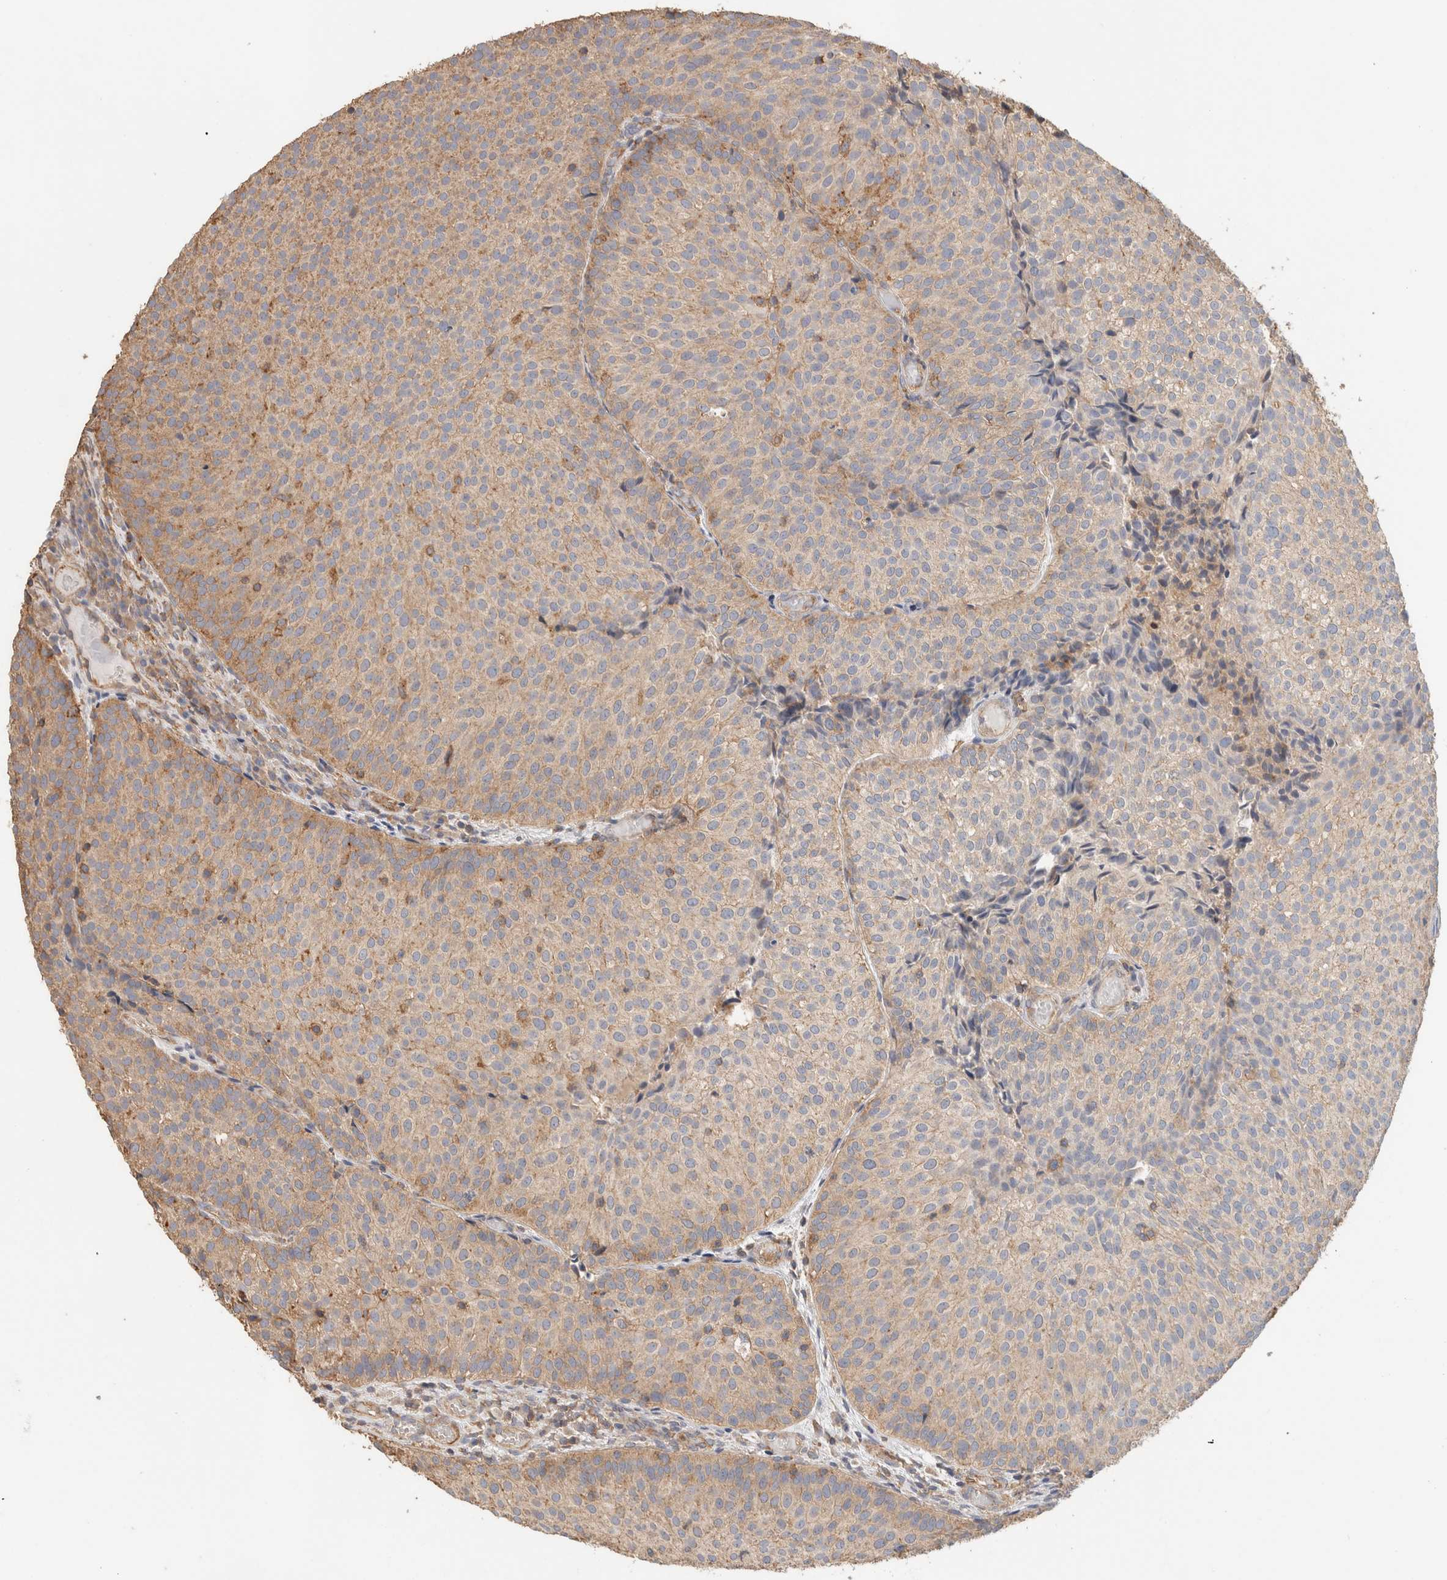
{"staining": {"intensity": "weak", "quantity": "25%-75%", "location": "cytoplasmic/membranous"}, "tissue": "urothelial cancer", "cell_type": "Tumor cells", "image_type": "cancer", "snomed": [{"axis": "morphology", "description": "Urothelial carcinoma, Low grade"}, {"axis": "topography", "description": "Urinary bladder"}], "caption": "A high-resolution micrograph shows immunohistochemistry (IHC) staining of low-grade urothelial carcinoma, which exhibits weak cytoplasmic/membranous staining in about 25%-75% of tumor cells. (DAB (3,3'-diaminobenzidine) = brown stain, brightfield microscopy at high magnification).", "gene": "CFAP418", "patient": {"sex": "male", "age": 86}}